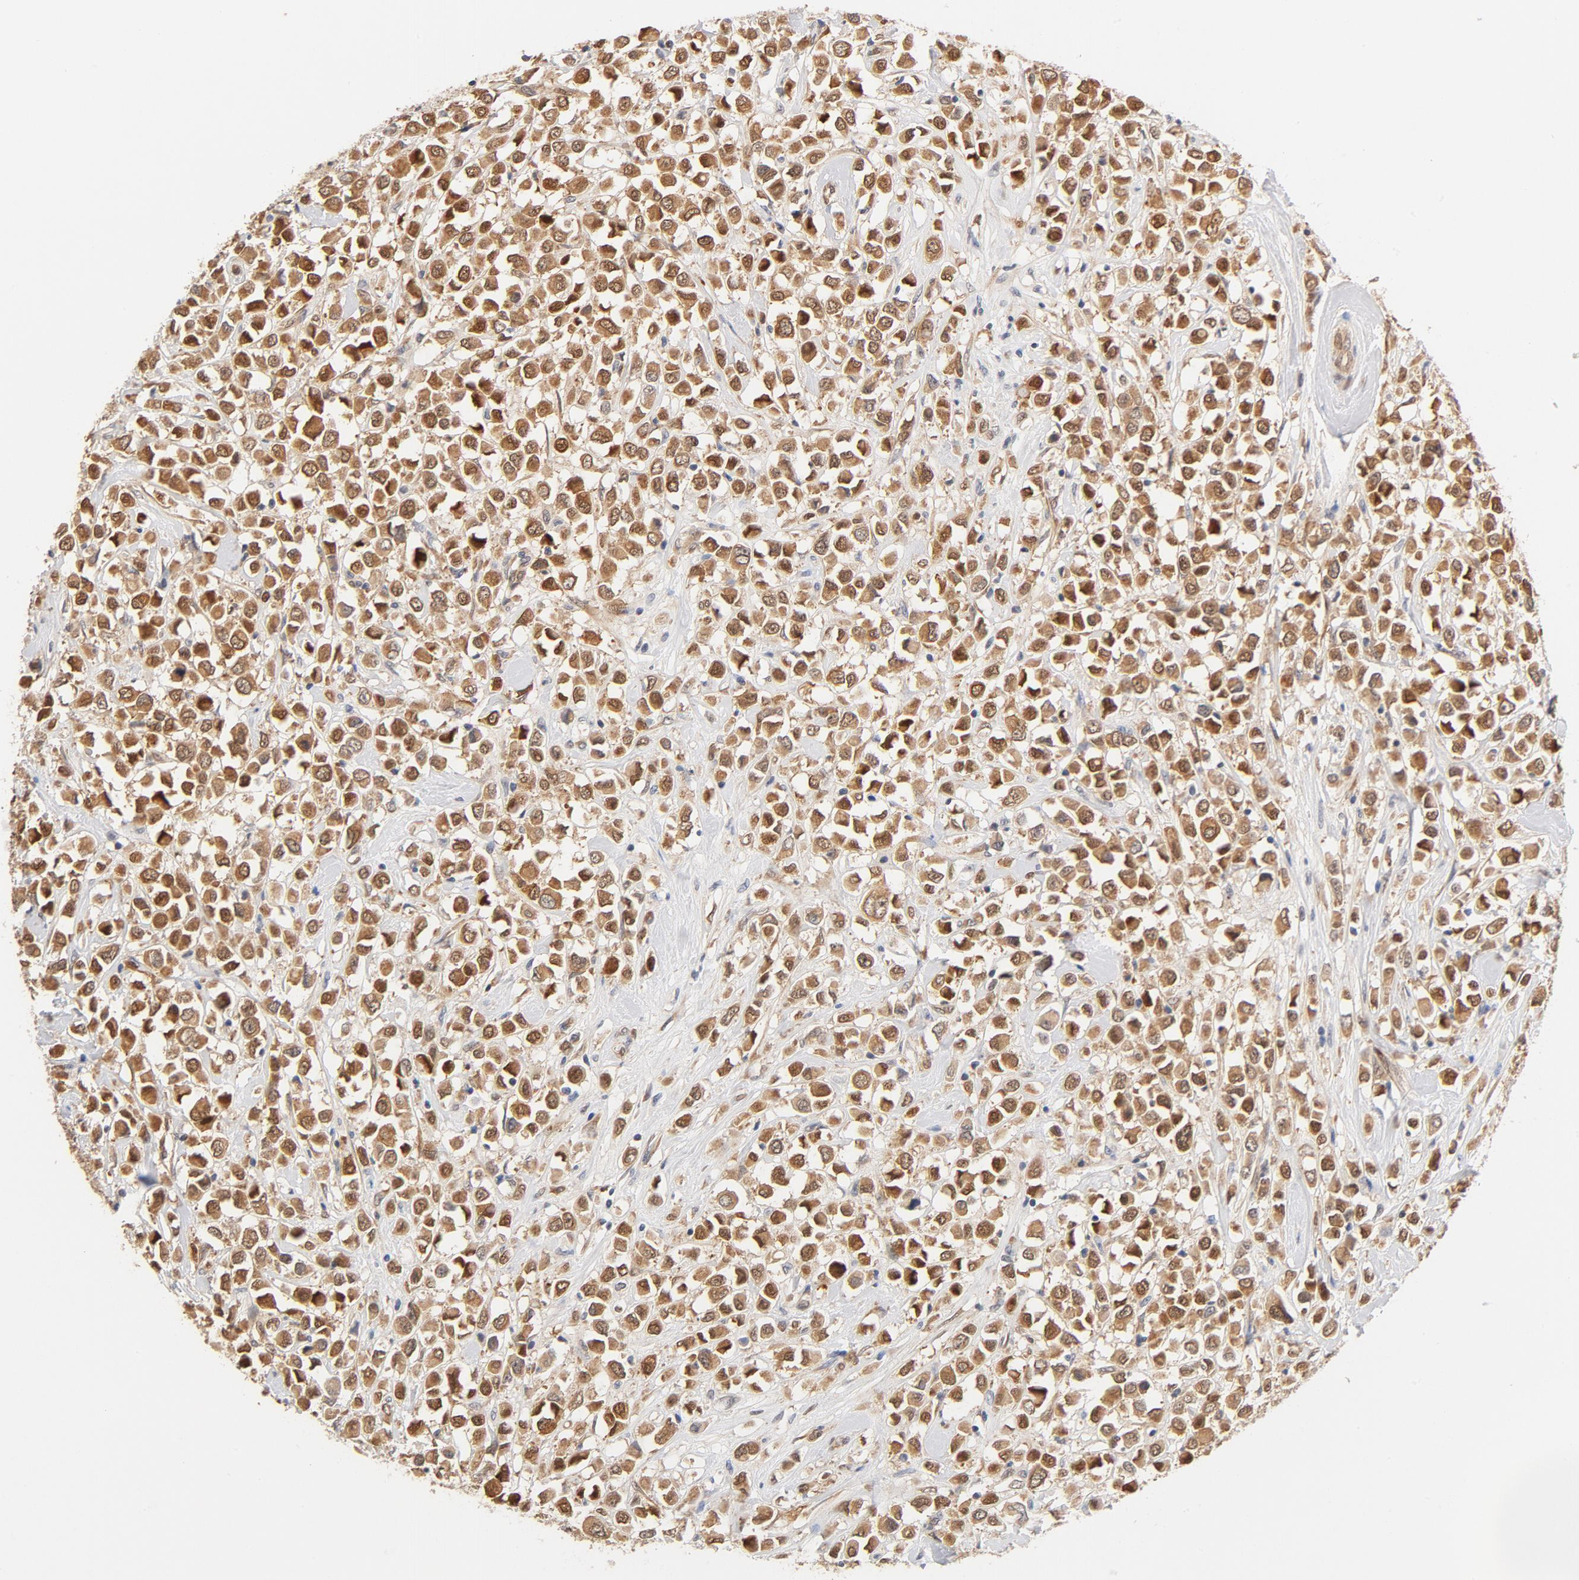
{"staining": {"intensity": "moderate", "quantity": ">75%", "location": "cytoplasmic/membranous,nuclear"}, "tissue": "breast cancer", "cell_type": "Tumor cells", "image_type": "cancer", "snomed": [{"axis": "morphology", "description": "Duct carcinoma"}, {"axis": "topography", "description": "Breast"}], "caption": "Protein positivity by immunohistochemistry reveals moderate cytoplasmic/membranous and nuclear expression in approximately >75% of tumor cells in infiltrating ductal carcinoma (breast). (Brightfield microscopy of DAB IHC at high magnification).", "gene": "EIF4E", "patient": {"sex": "female", "age": 61}}